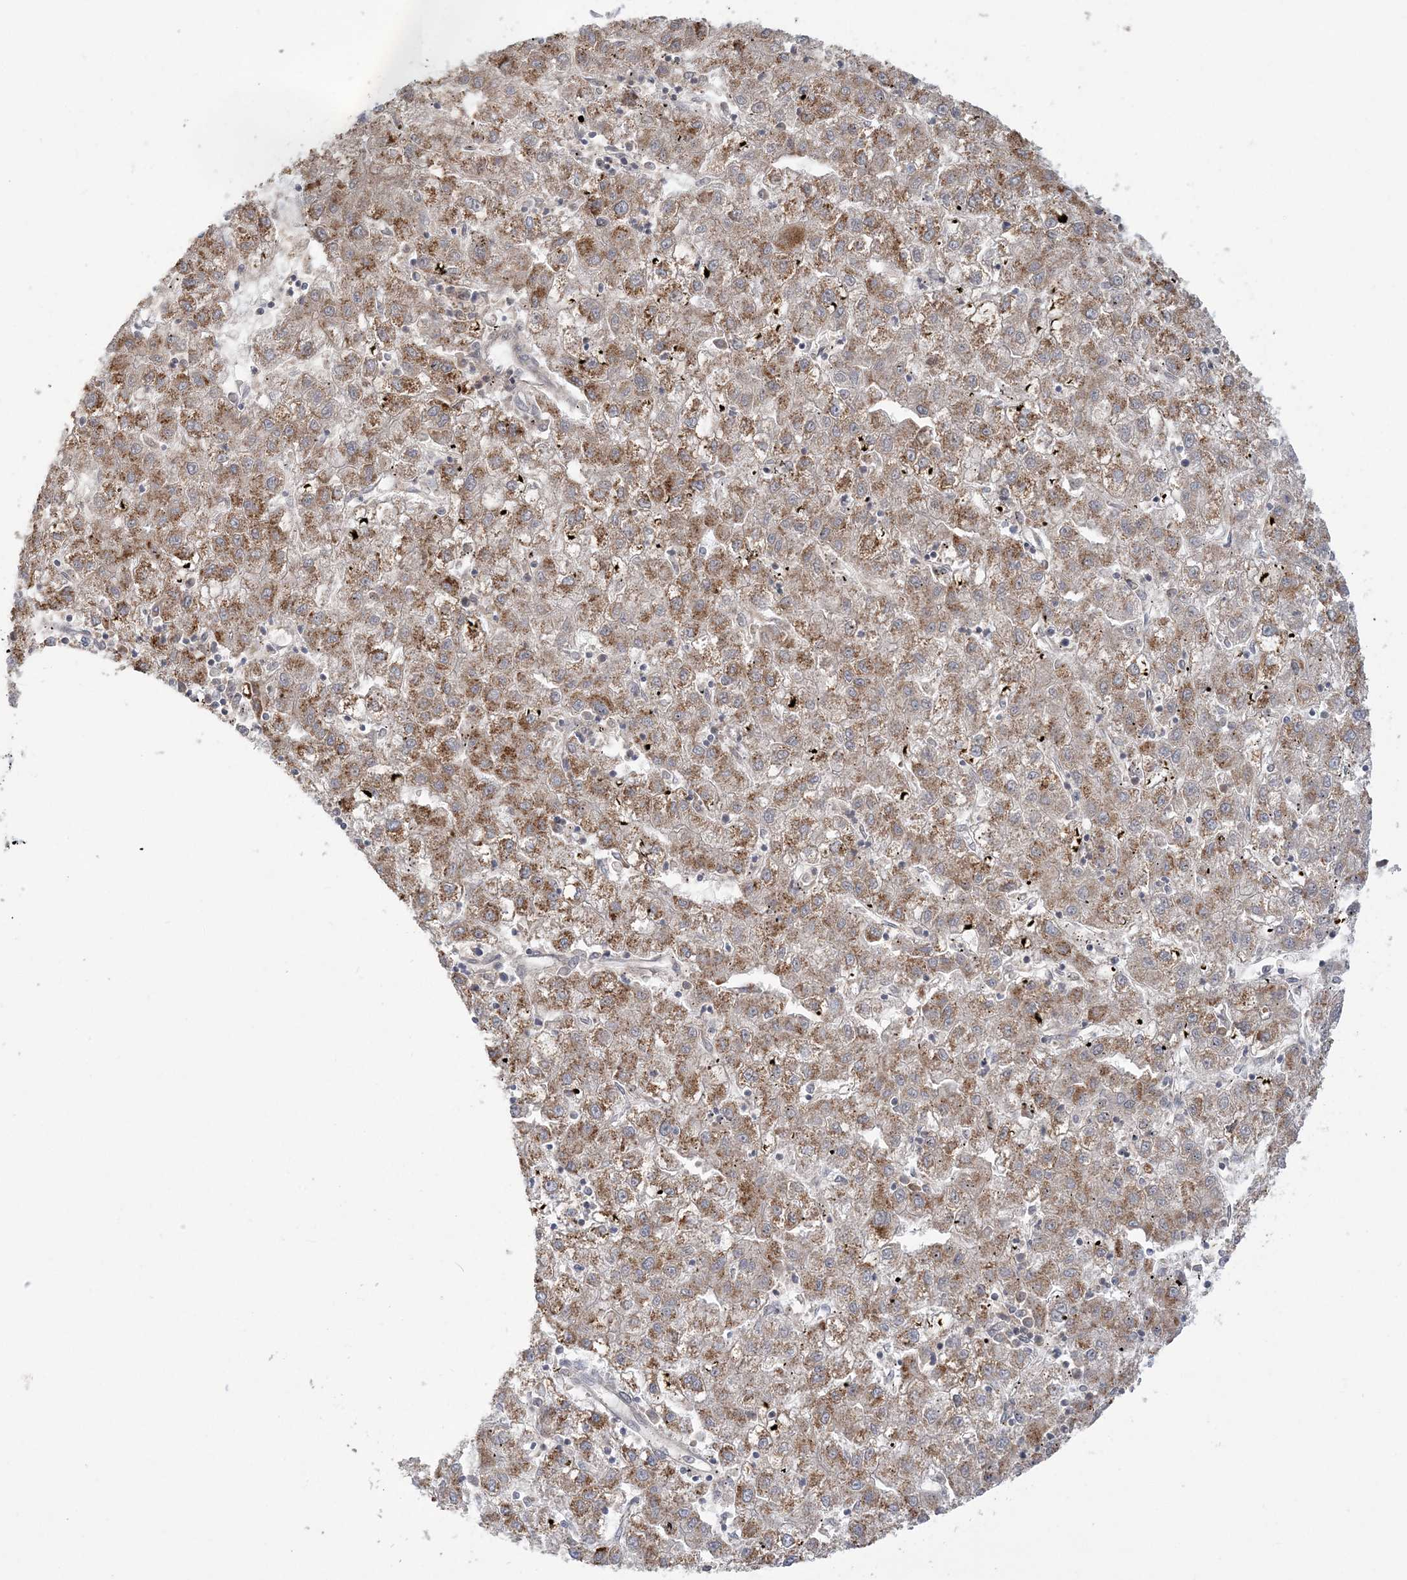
{"staining": {"intensity": "moderate", "quantity": ">75%", "location": "cytoplasmic/membranous"}, "tissue": "liver cancer", "cell_type": "Tumor cells", "image_type": "cancer", "snomed": [{"axis": "morphology", "description": "Carcinoma, Hepatocellular, NOS"}, {"axis": "topography", "description": "Liver"}], "caption": "Protein analysis of liver hepatocellular carcinoma tissue shows moderate cytoplasmic/membranous staining in about >75% of tumor cells.", "gene": "SCLT1", "patient": {"sex": "male", "age": 72}}